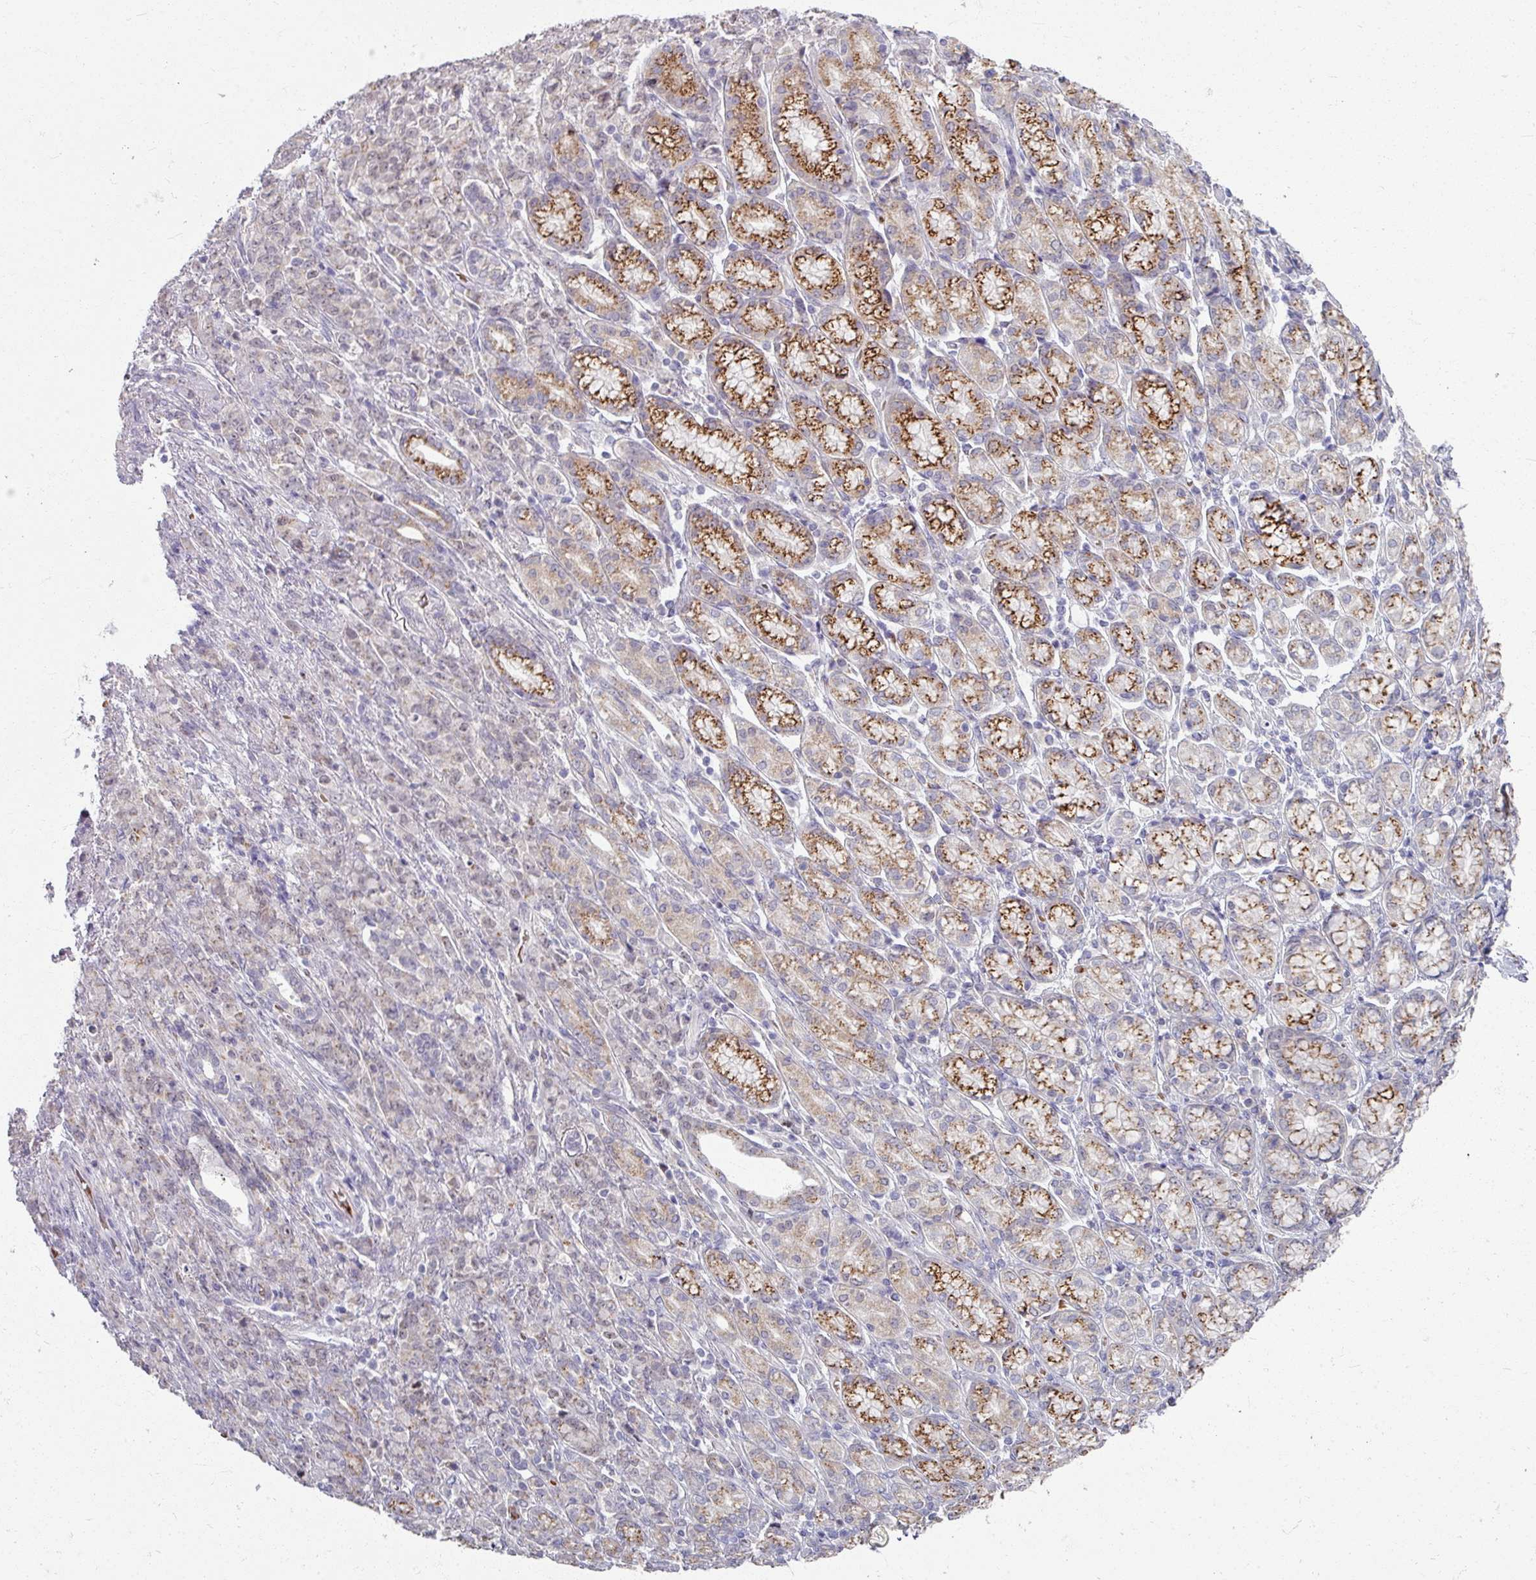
{"staining": {"intensity": "negative", "quantity": "none", "location": "none"}, "tissue": "stomach cancer", "cell_type": "Tumor cells", "image_type": "cancer", "snomed": [{"axis": "morphology", "description": "Adenocarcinoma, NOS"}, {"axis": "topography", "description": "Stomach"}], "caption": "High power microscopy photomicrograph of an IHC photomicrograph of stomach cancer (adenocarcinoma), revealing no significant positivity in tumor cells. (DAB immunohistochemistry (IHC) visualized using brightfield microscopy, high magnification).", "gene": "KMT5C", "patient": {"sex": "female", "age": 79}}